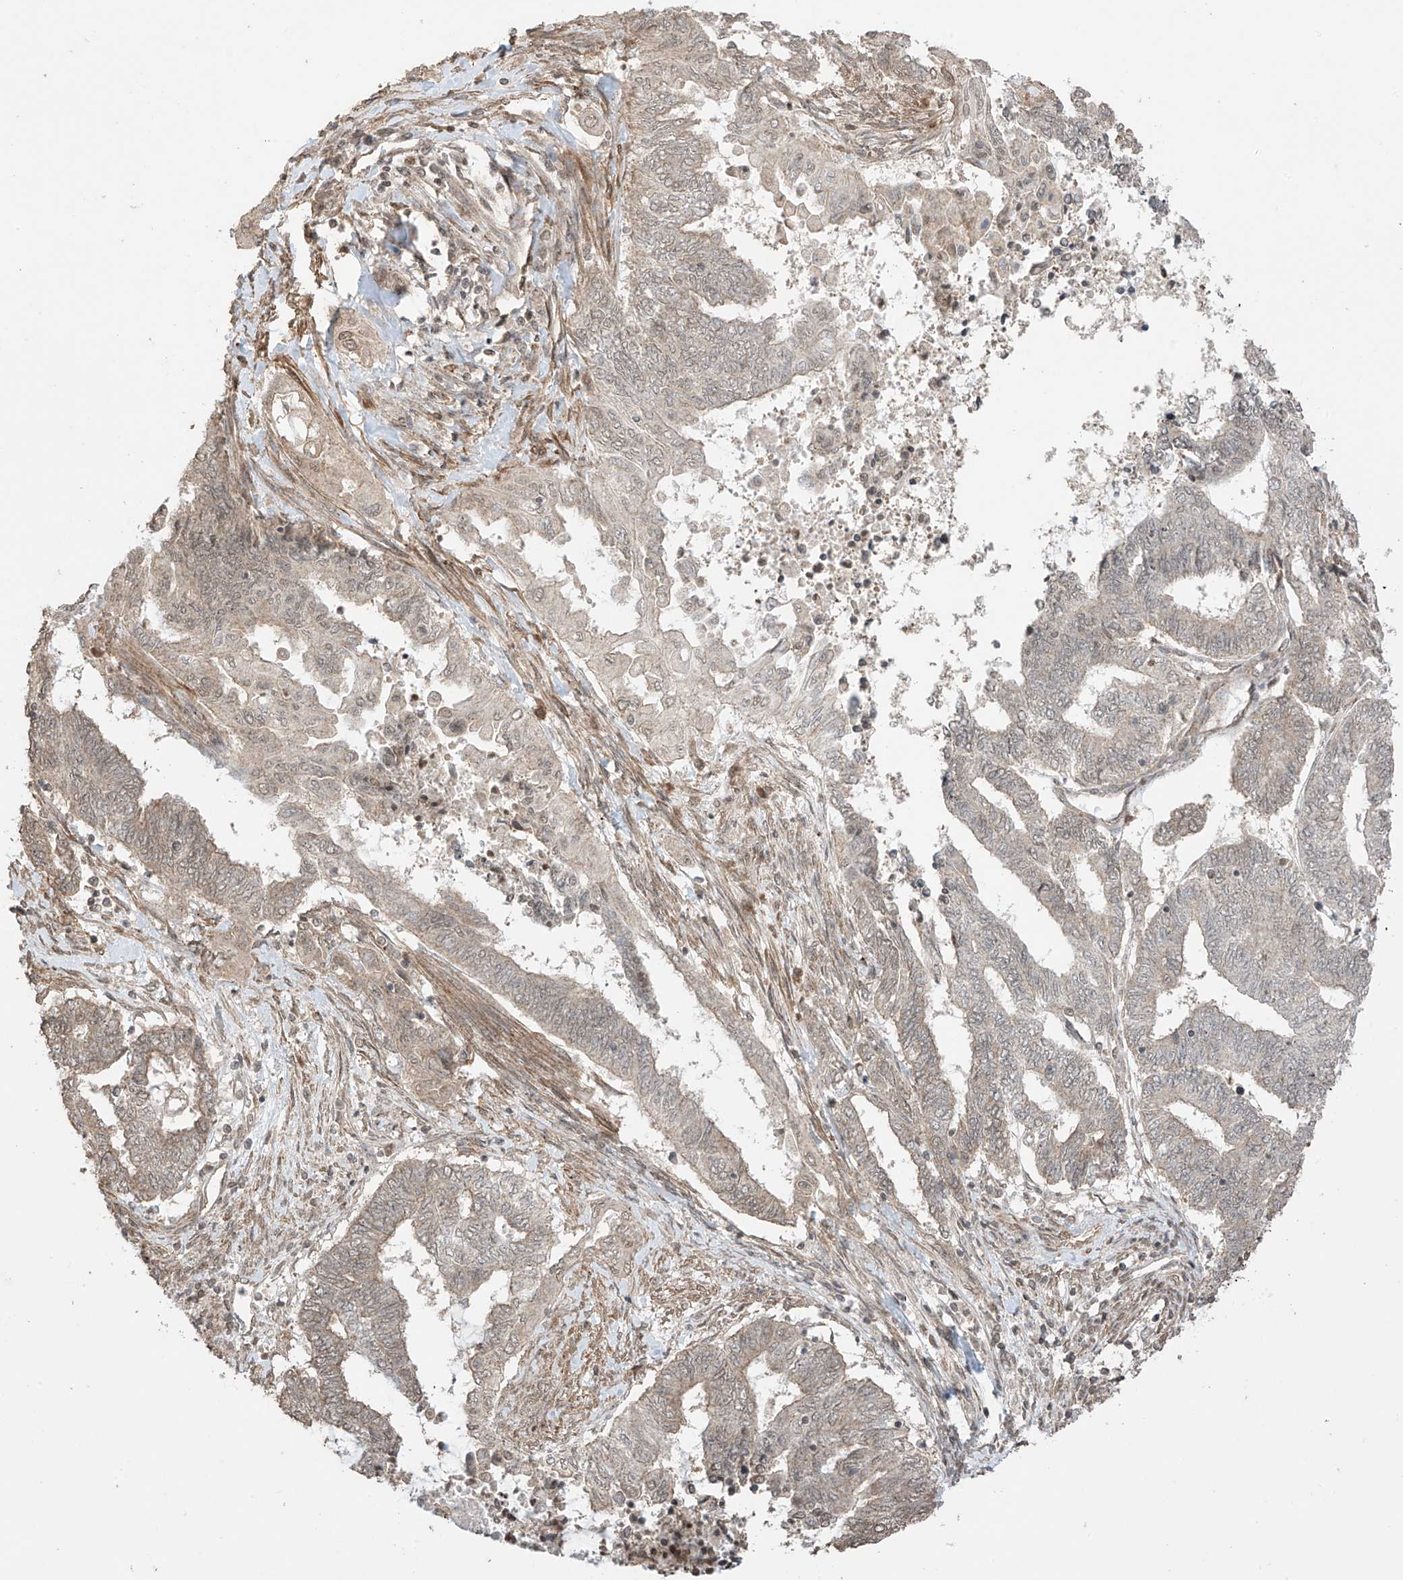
{"staining": {"intensity": "weak", "quantity": ">75%", "location": "cytoplasmic/membranous"}, "tissue": "endometrial cancer", "cell_type": "Tumor cells", "image_type": "cancer", "snomed": [{"axis": "morphology", "description": "Adenocarcinoma, NOS"}, {"axis": "topography", "description": "Uterus"}, {"axis": "topography", "description": "Endometrium"}], "caption": "A brown stain highlights weak cytoplasmic/membranous expression of a protein in human endometrial cancer tumor cells.", "gene": "TTLL5", "patient": {"sex": "female", "age": 70}}